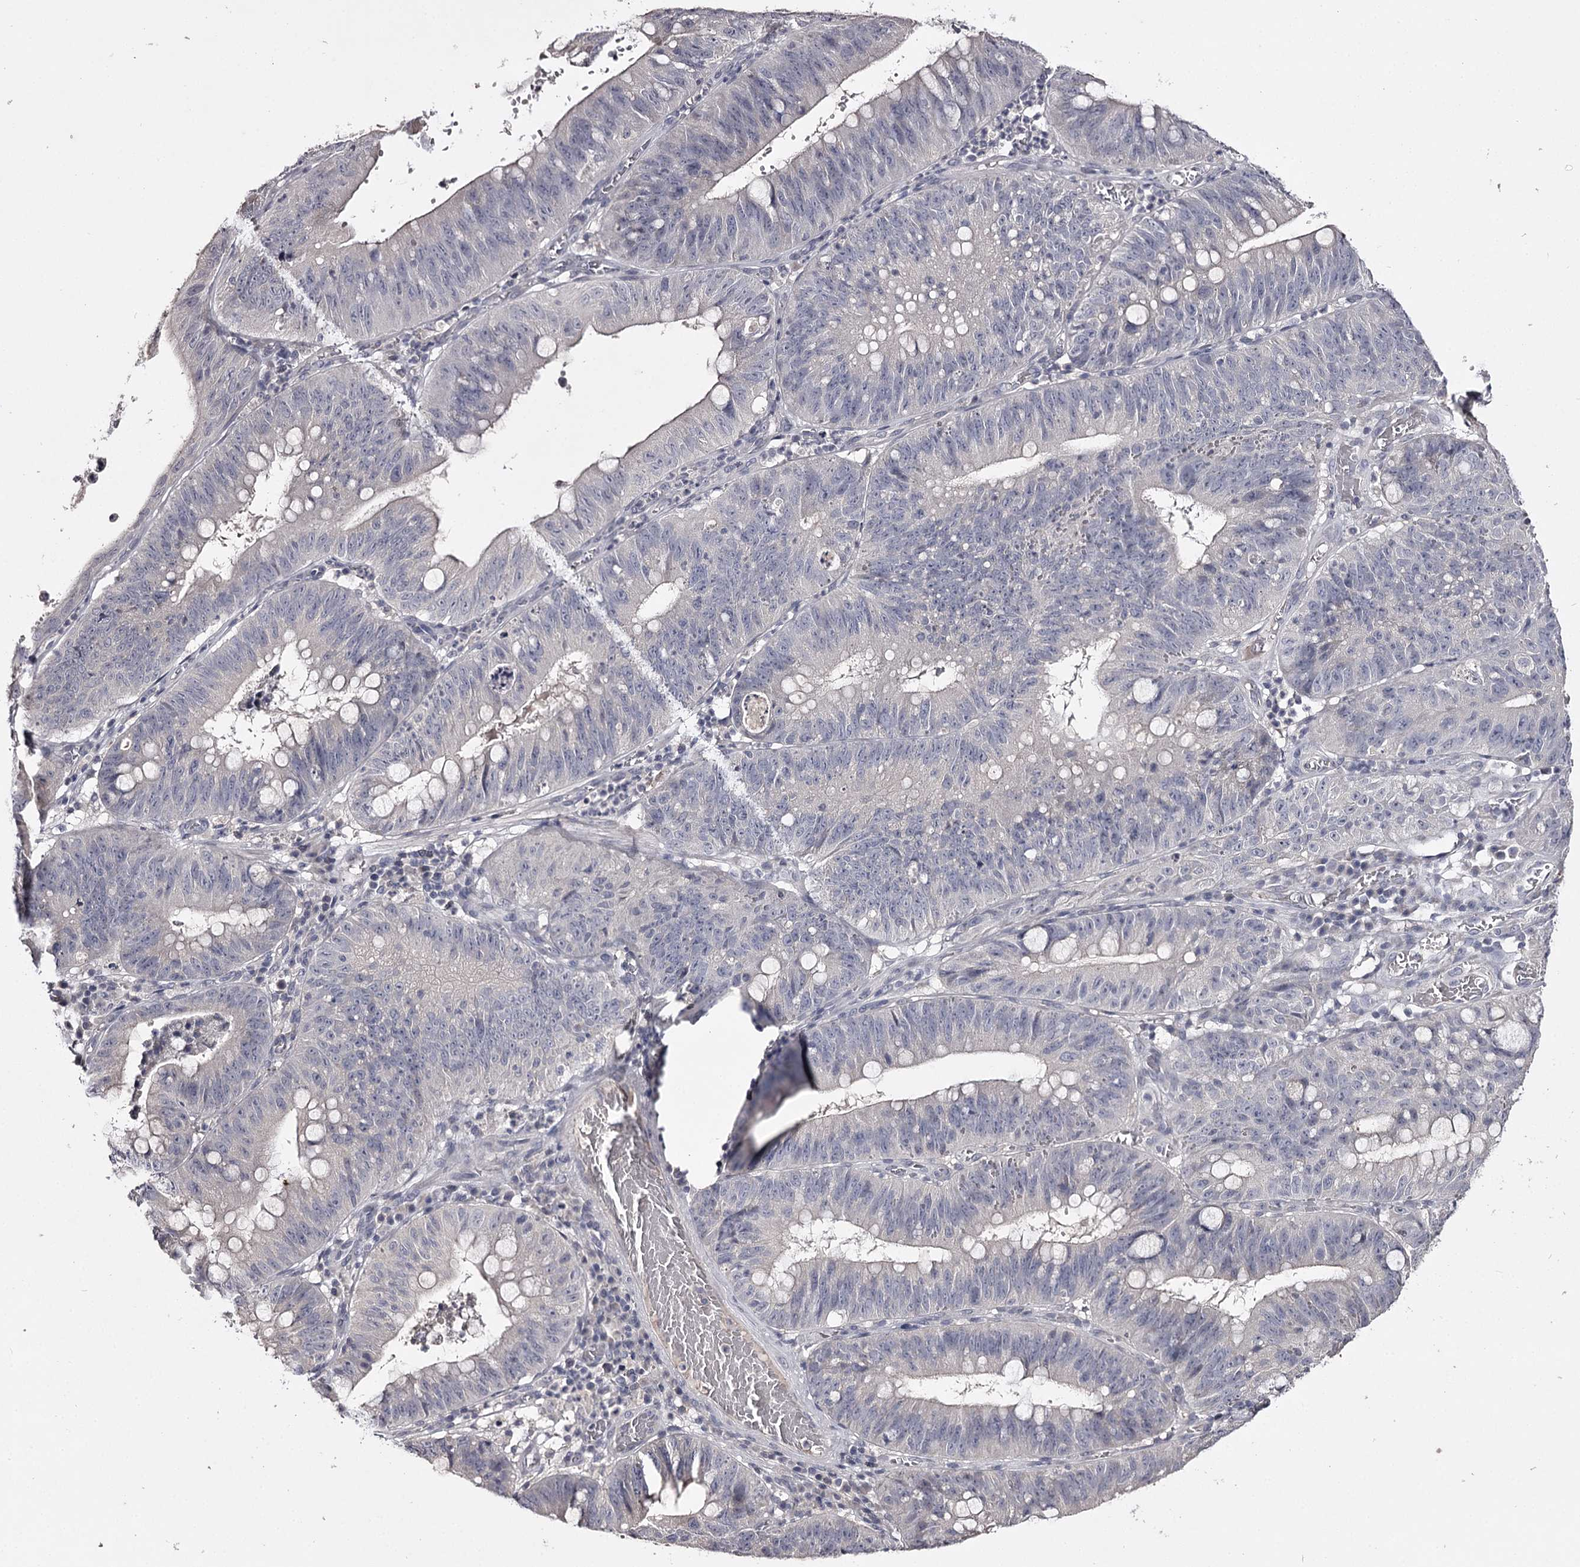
{"staining": {"intensity": "negative", "quantity": "none", "location": "none"}, "tissue": "stomach cancer", "cell_type": "Tumor cells", "image_type": "cancer", "snomed": [{"axis": "morphology", "description": "Adenocarcinoma, NOS"}, {"axis": "topography", "description": "Stomach"}], "caption": "Tumor cells are negative for brown protein staining in adenocarcinoma (stomach).", "gene": "PRM2", "patient": {"sex": "male", "age": 59}}